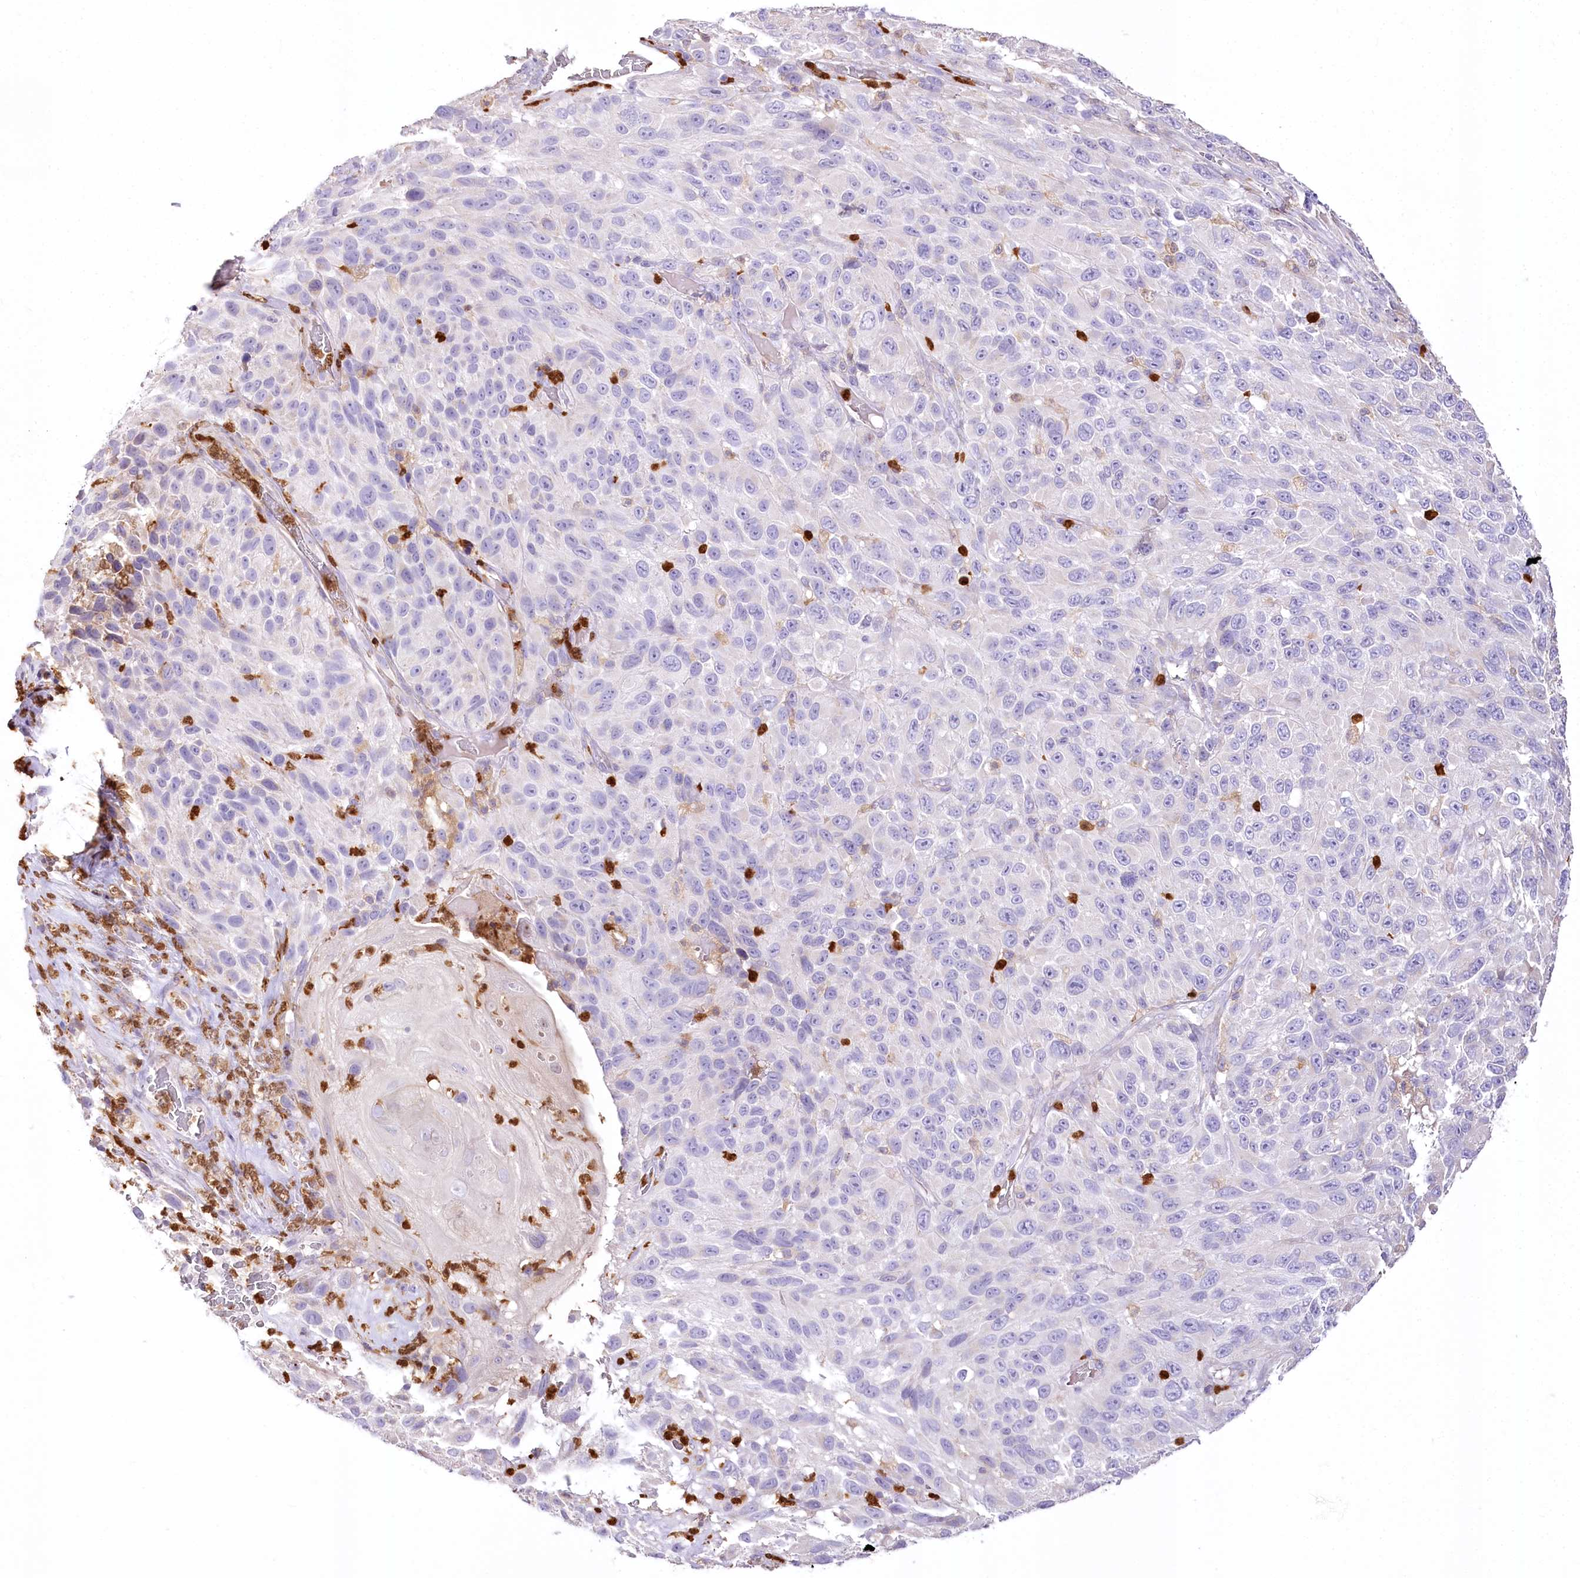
{"staining": {"intensity": "negative", "quantity": "none", "location": "none"}, "tissue": "melanoma", "cell_type": "Tumor cells", "image_type": "cancer", "snomed": [{"axis": "morphology", "description": "Malignant melanoma, NOS"}, {"axis": "topography", "description": "Skin"}], "caption": "There is no significant staining in tumor cells of melanoma.", "gene": "DPYD", "patient": {"sex": "female", "age": 96}}